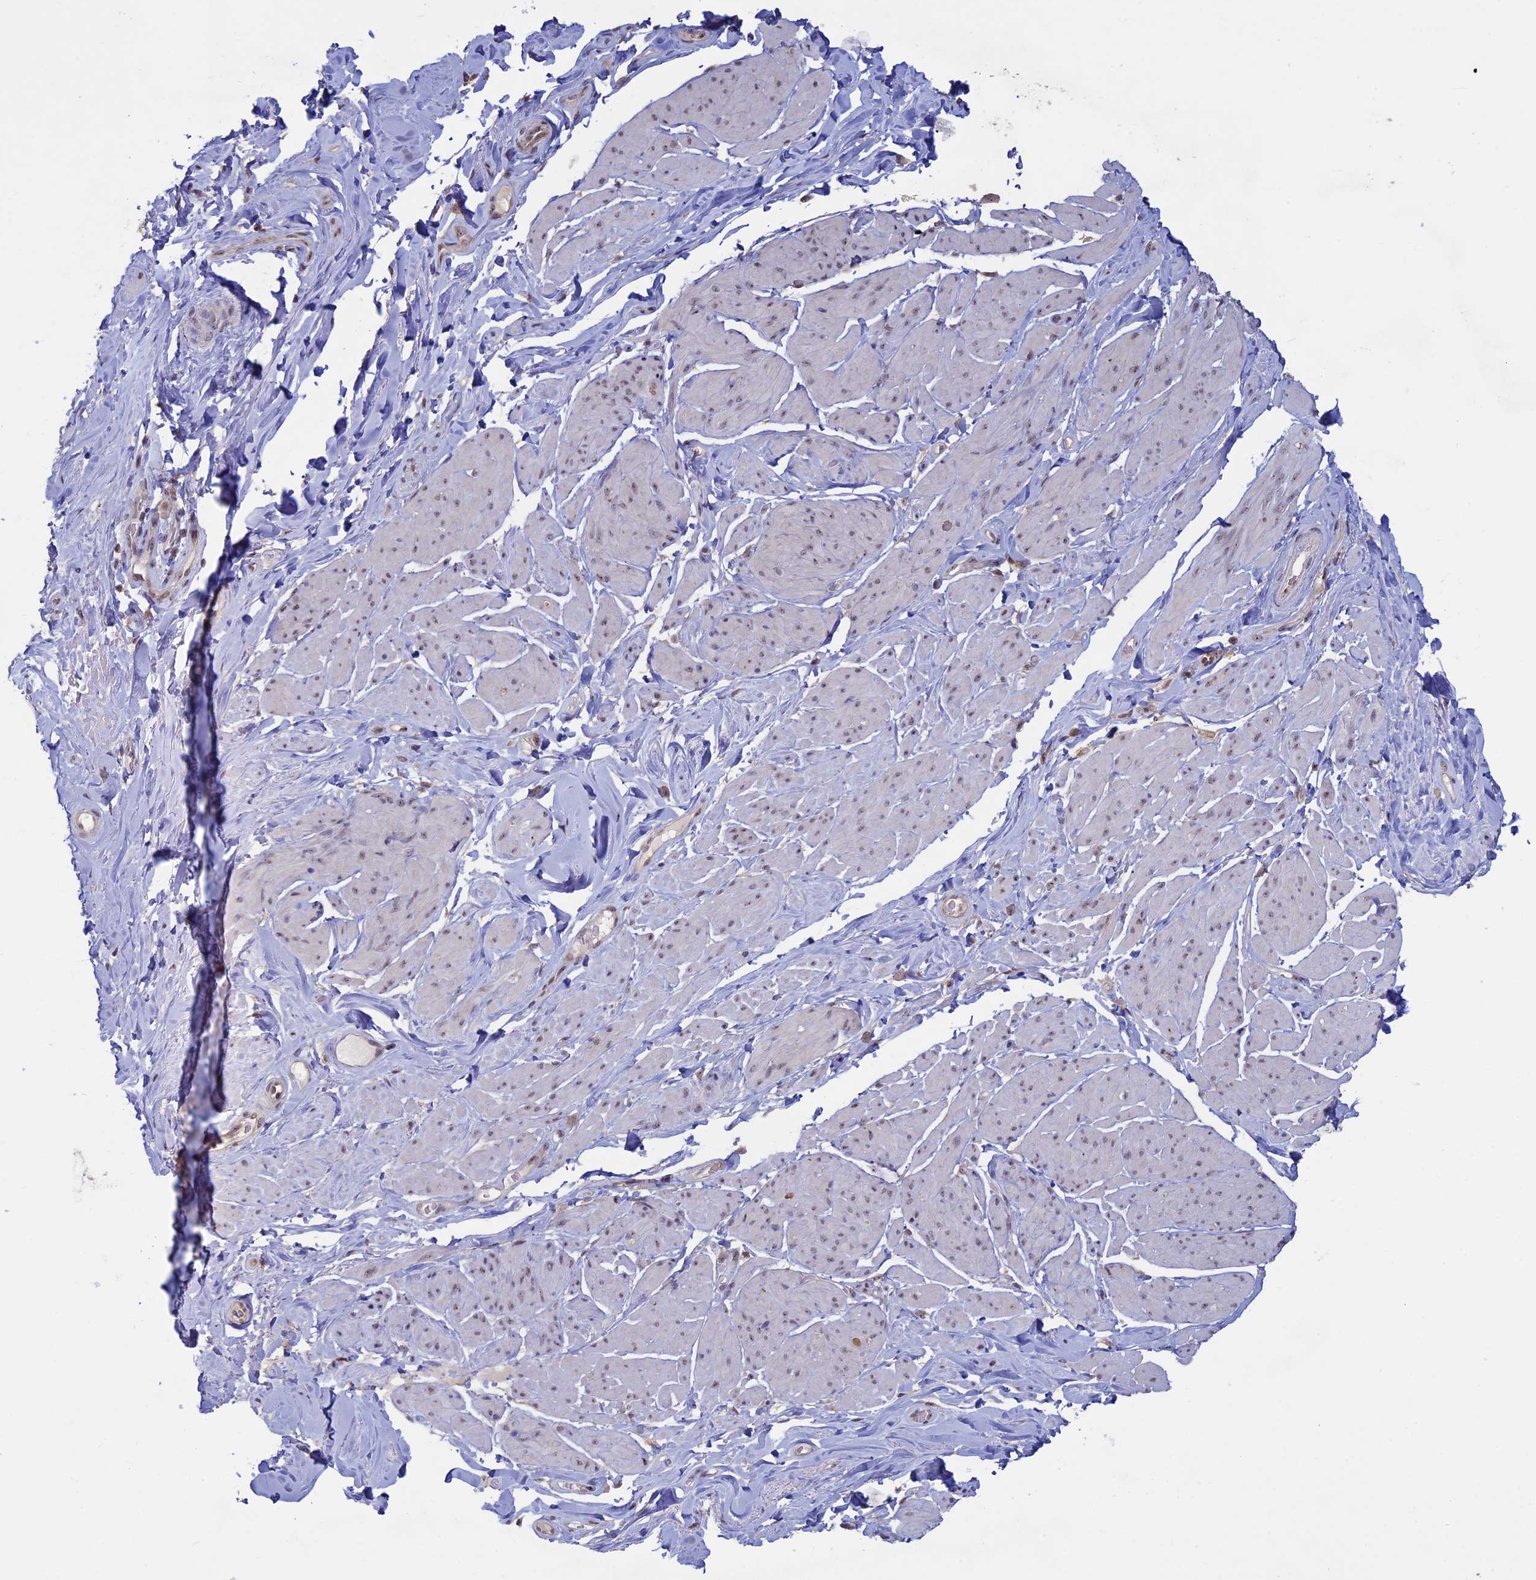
{"staining": {"intensity": "weak", "quantity": "25%-75%", "location": "nuclear"}, "tissue": "smooth muscle", "cell_type": "Smooth muscle cells", "image_type": "normal", "snomed": [{"axis": "morphology", "description": "Normal tissue, NOS"}, {"axis": "topography", "description": "Smooth muscle"}, {"axis": "topography", "description": "Peripheral nerve tissue"}], "caption": "This micrograph exhibits IHC staining of normal human smooth muscle, with low weak nuclear positivity in approximately 25%-75% of smooth muscle cells.", "gene": "SPIRE1", "patient": {"sex": "male", "age": 69}}